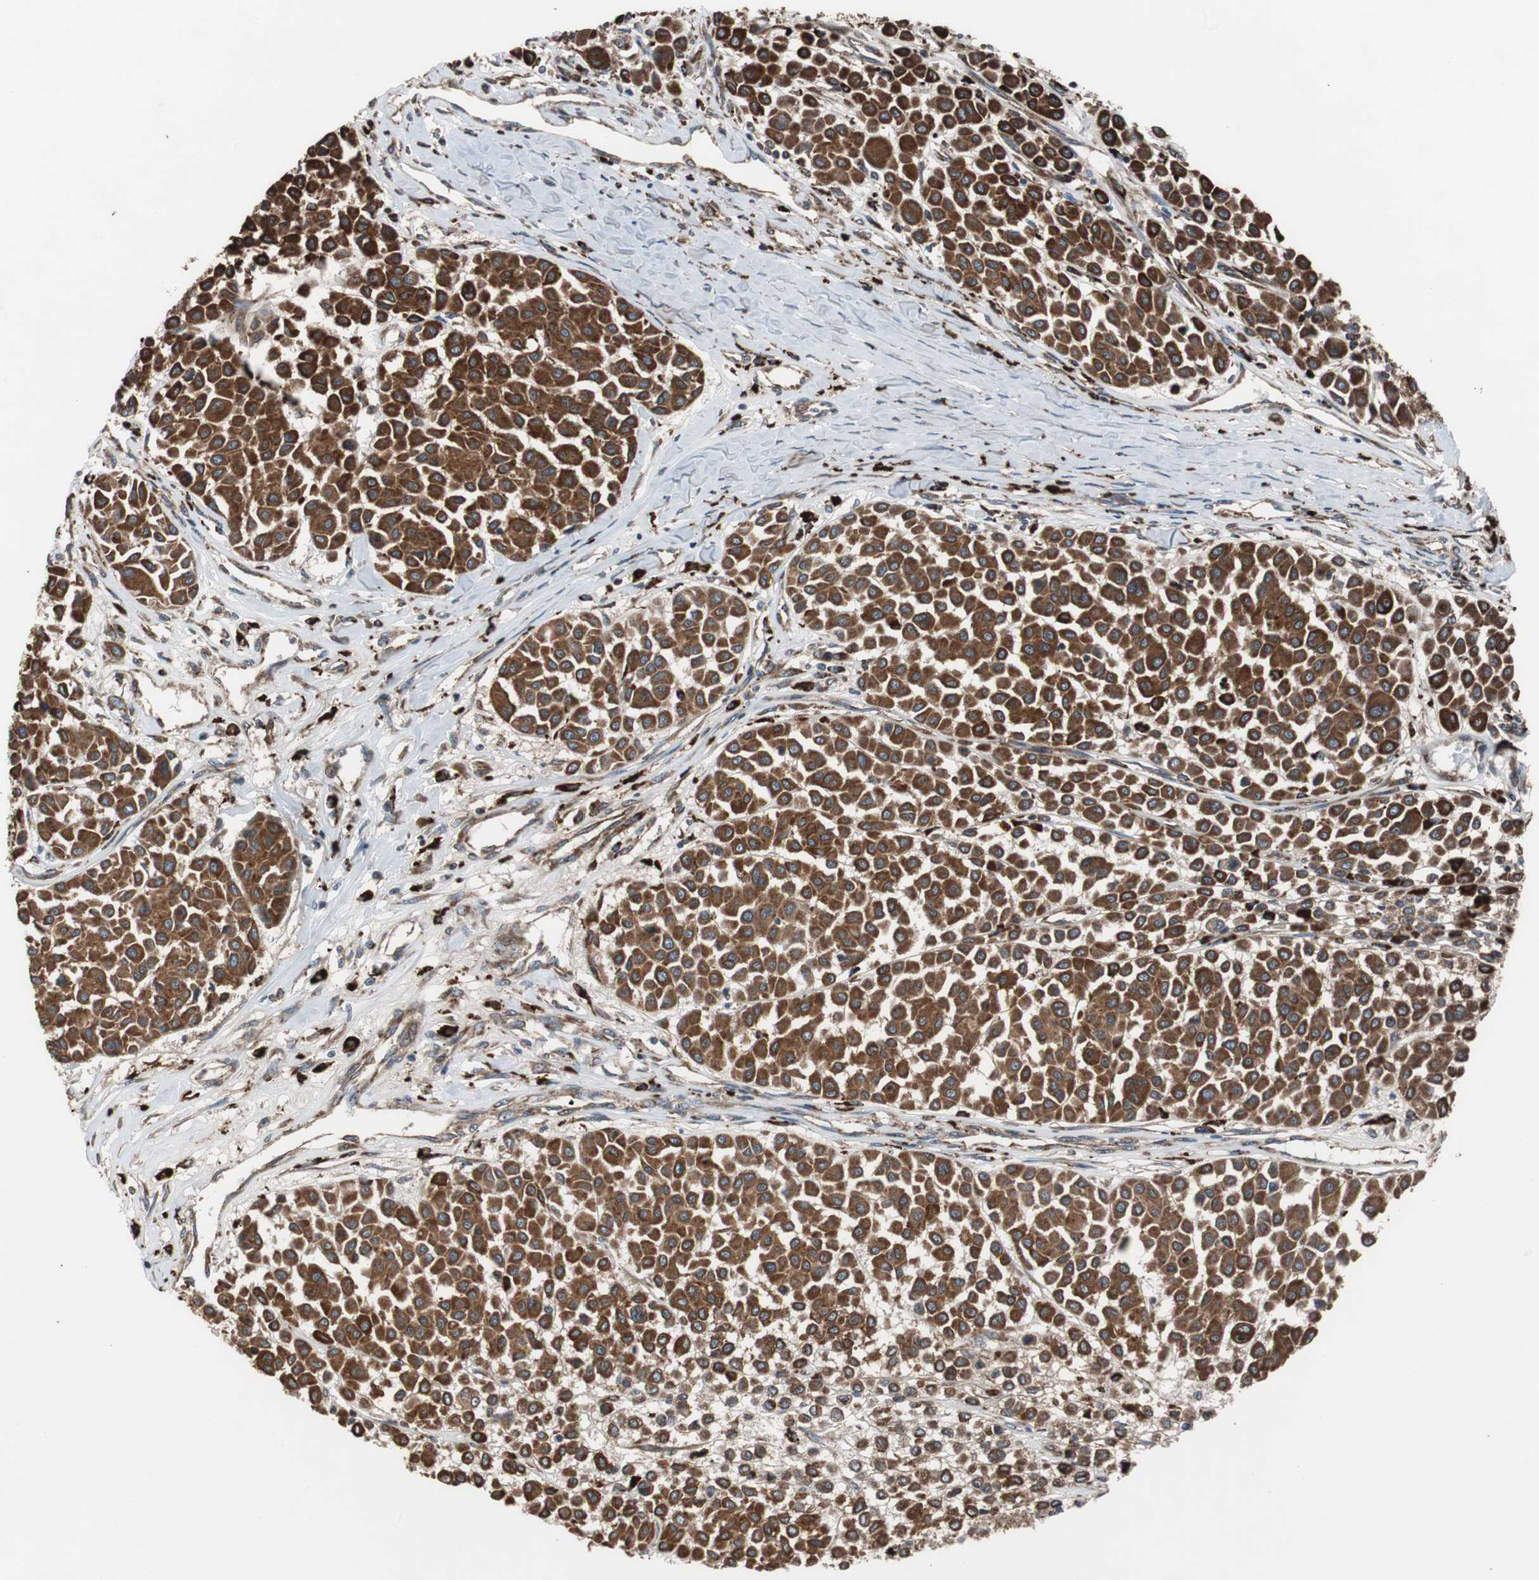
{"staining": {"intensity": "strong", "quantity": ">75%", "location": "cytoplasmic/membranous"}, "tissue": "melanoma", "cell_type": "Tumor cells", "image_type": "cancer", "snomed": [{"axis": "morphology", "description": "Malignant melanoma, Metastatic site"}, {"axis": "topography", "description": "Soft tissue"}], "caption": "A micrograph of malignant melanoma (metastatic site) stained for a protein reveals strong cytoplasmic/membranous brown staining in tumor cells.", "gene": "USP10", "patient": {"sex": "male", "age": 41}}